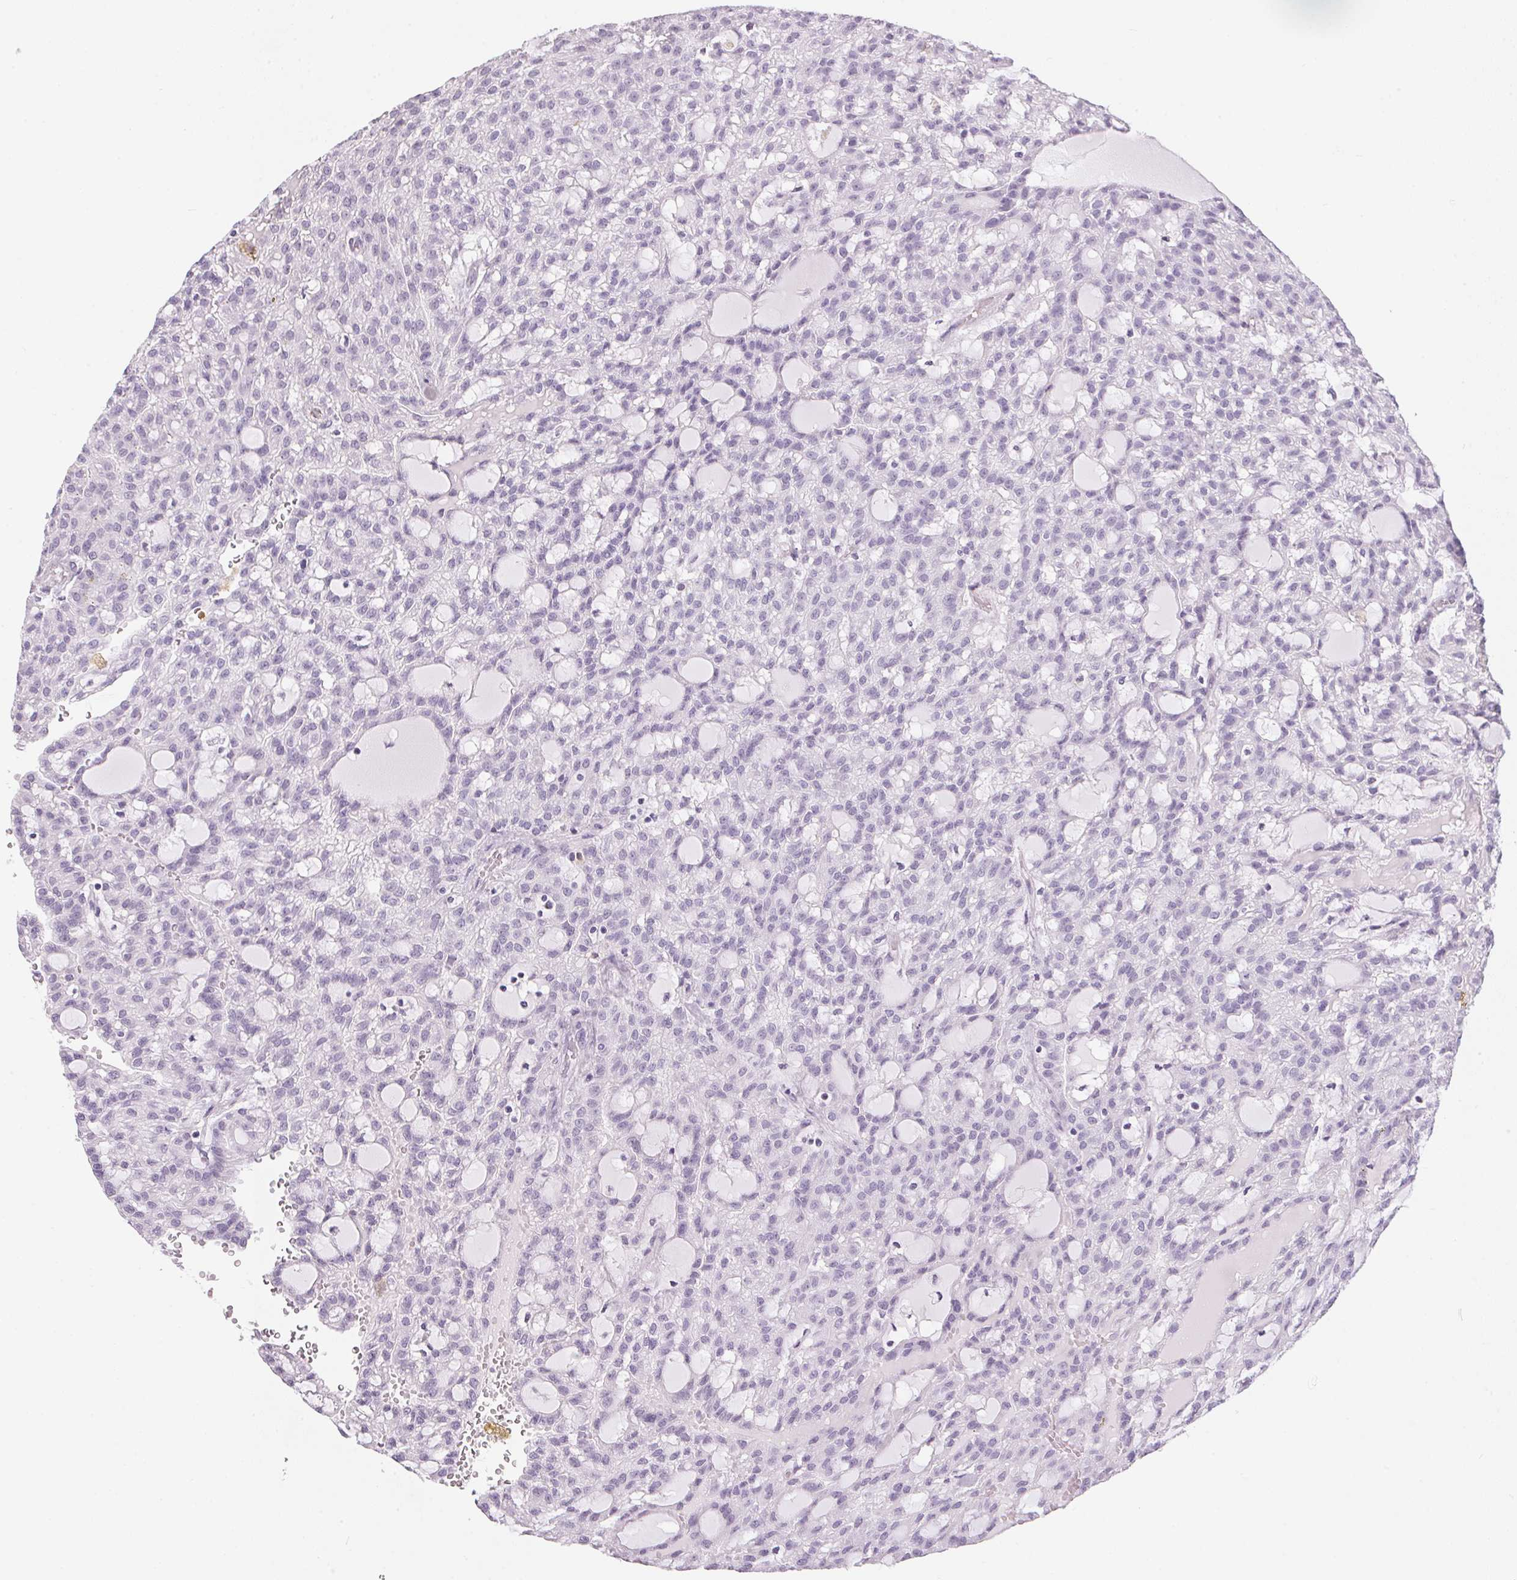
{"staining": {"intensity": "negative", "quantity": "none", "location": "none"}, "tissue": "renal cancer", "cell_type": "Tumor cells", "image_type": "cancer", "snomed": [{"axis": "morphology", "description": "Adenocarcinoma, NOS"}, {"axis": "topography", "description": "Kidney"}], "caption": "Photomicrograph shows no protein staining in tumor cells of renal adenocarcinoma tissue. The staining was performed using DAB to visualize the protein expression in brown, while the nuclei were stained in blue with hematoxylin (Magnification: 20x).", "gene": "CADPS", "patient": {"sex": "male", "age": 63}}